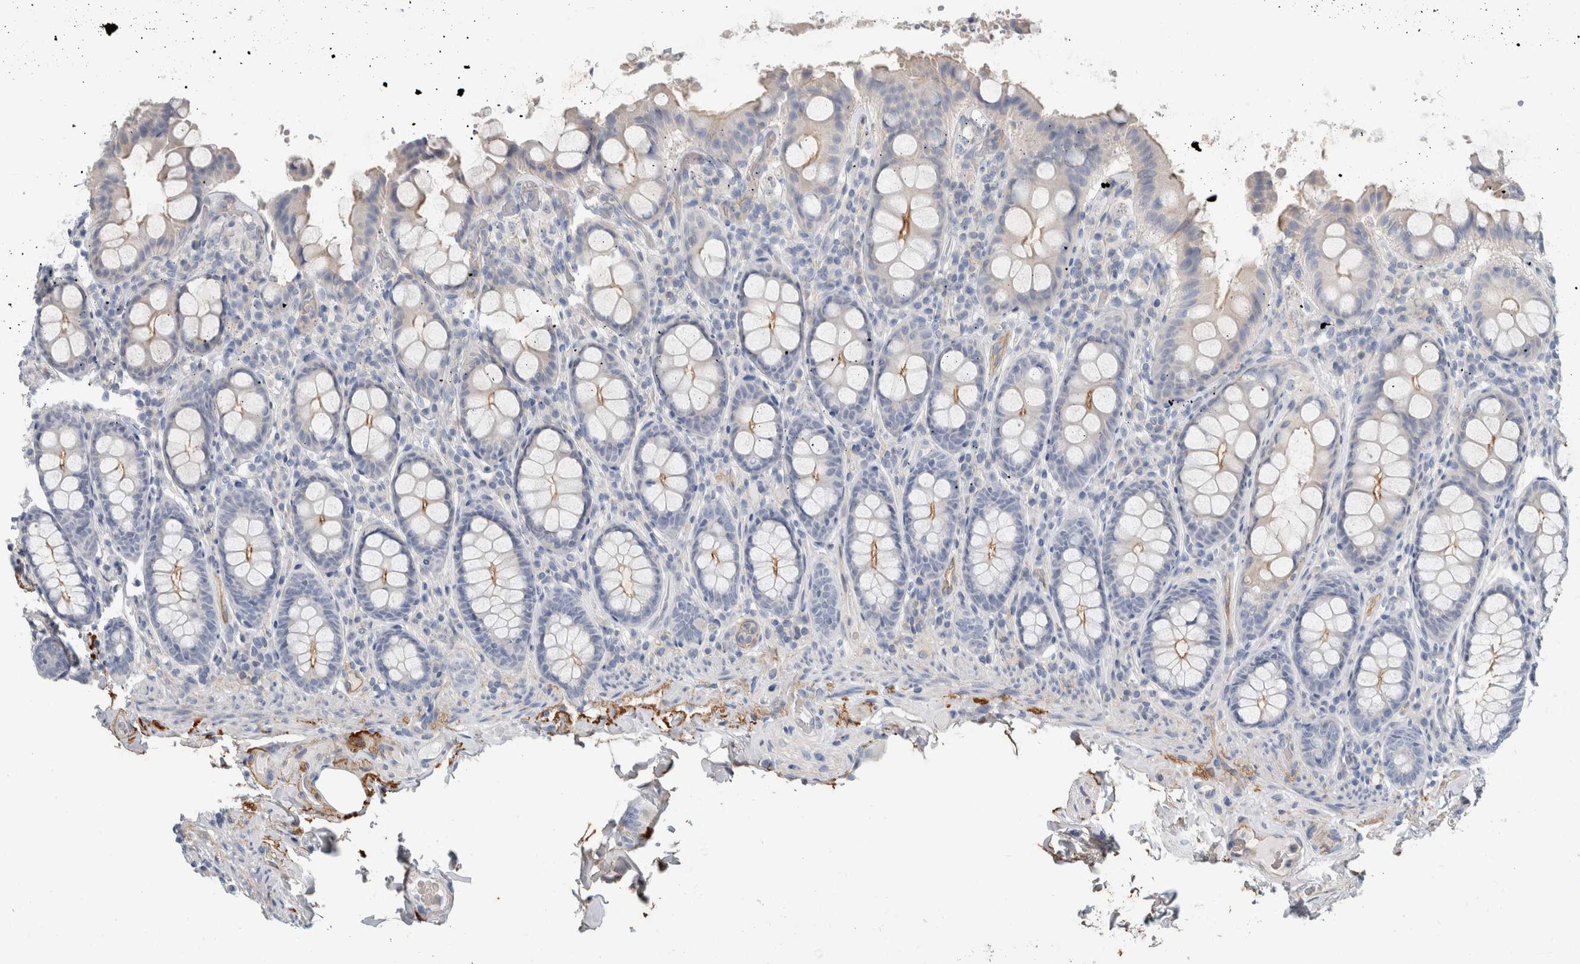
{"staining": {"intensity": "moderate", "quantity": "25%-75%", "location": "cytoplasmic/membranous"}, "tissue": "colon", "cell_type": "Endothelial cells", "image_type": "normal", "snomed": [{"axis": "morphology", "description": "Normal tissue, NOS"}, {"axis": "topography", "description": "Colon"}, {"axis": "topography", "description": "Peripheral nerve tissue"}], "caption": "High-magnification brightfield microscopy of unremarkable colon stained with DAB (3,3'-diaminobenzidine) (brown) and counterstained with hematoxylin (blue). endothelial cells exhibit moderate cytoplasmic/membranous positivity is present in approximately25%-75% of cells. Using DAB (brown) and hematoxylin (blue) stains, captured at high magnification using brightfield microscopy.", "gene": "CD55", "patient": {"sex": "female", "age": 61}}